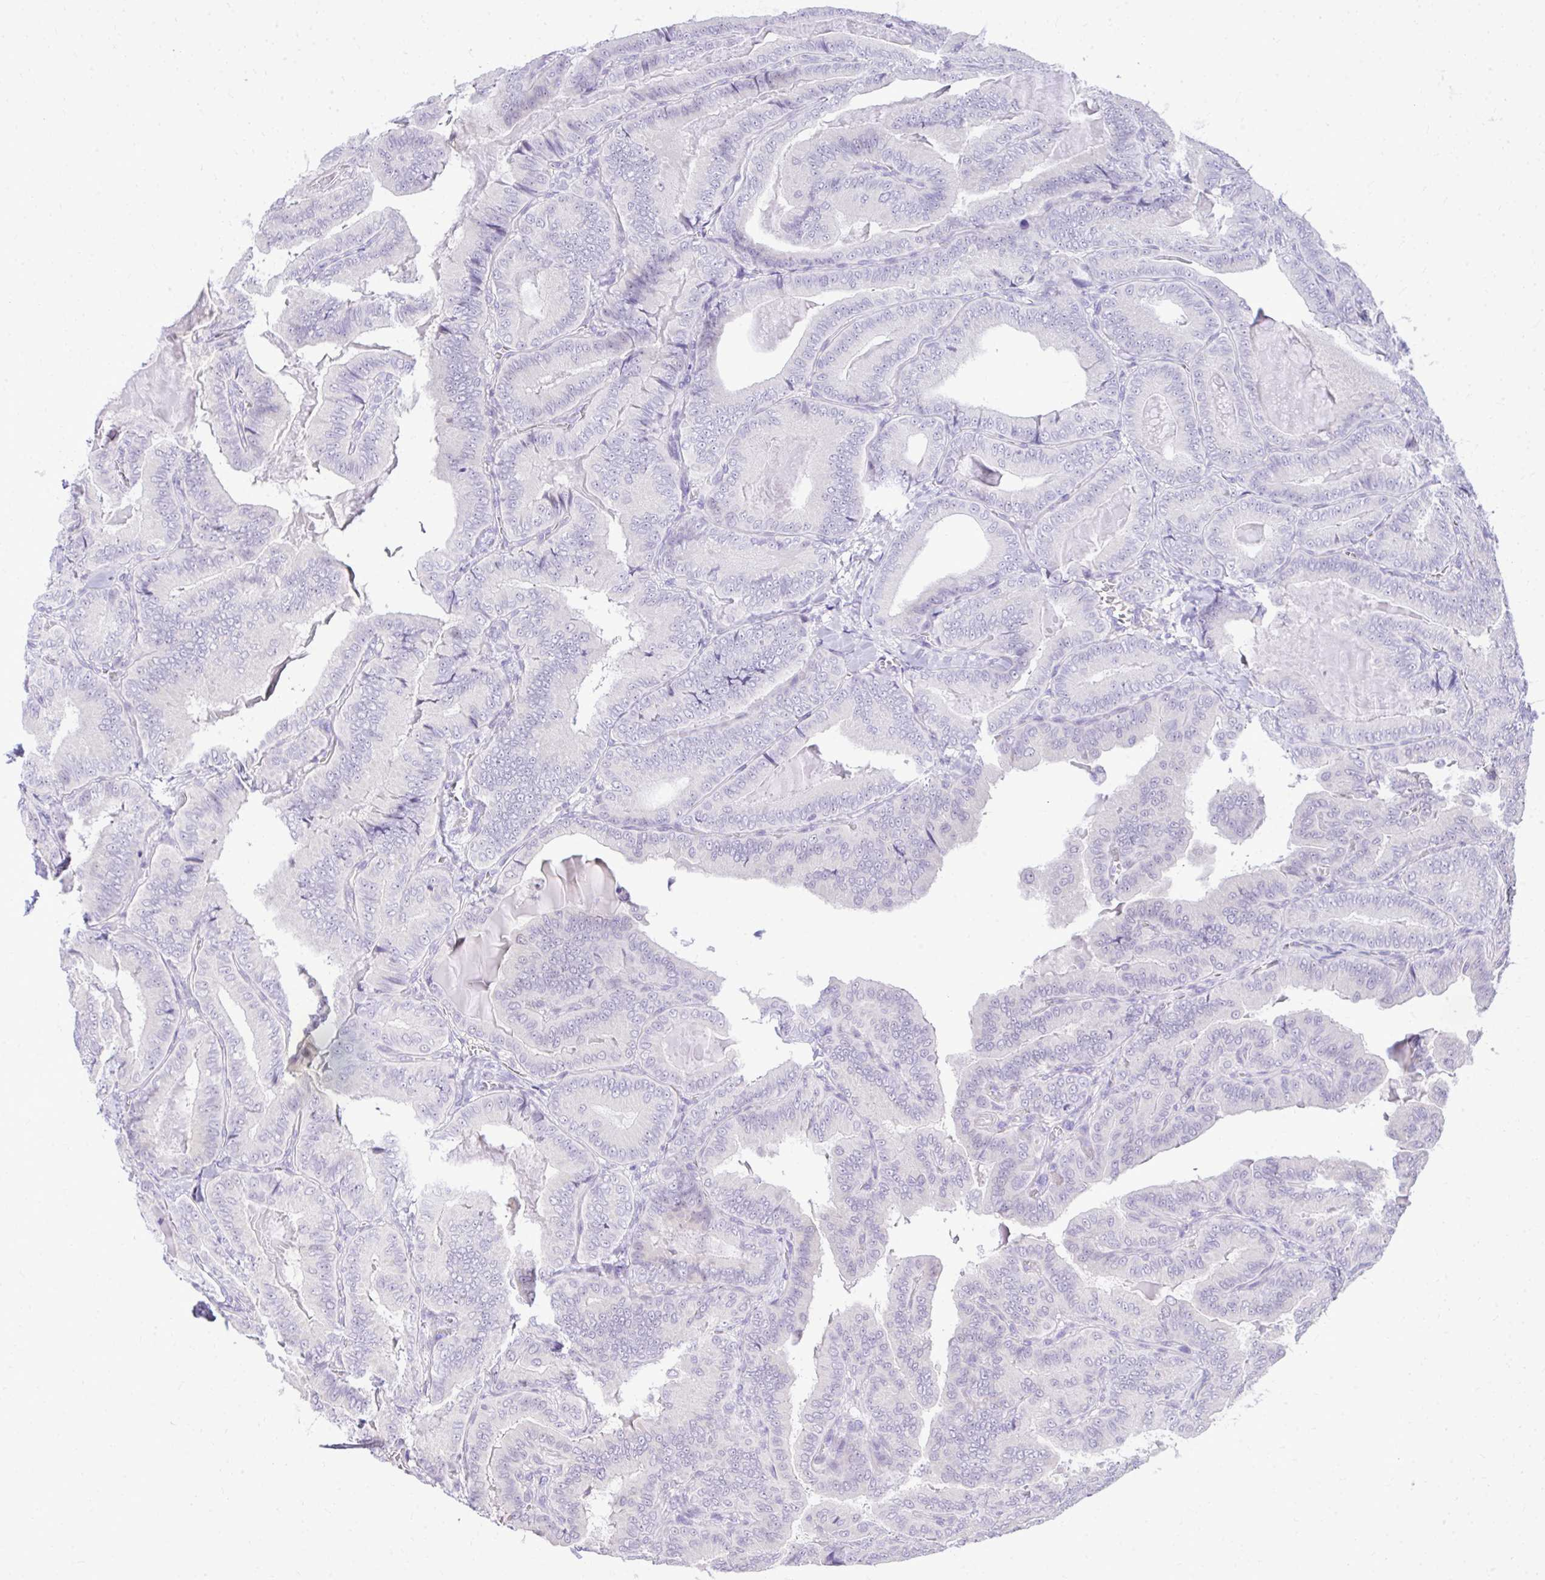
{"staining": {"intensity": "negative", "quantity": "none", "location": "none"}, "tissue": "thyroid cancer", "cell_type": "Tumor cells", "image_type": "cancer", "snomed": [{"axis": "morphology", "description": "Papillary adenocarcinoma, NOS"}, {"axis": "topography", "description": "Thyroid gland"}], "caption": "A micrograph of thyroid papillary adenocarcinoma stained for a protein demonstrates no brown staining in tumor cells. (DAB immunohistochemistry (IHC) visualized using brightfield microscopy, high magnification).", "gene": "EID3", "patient": {"sex": "male", "age": 61}}